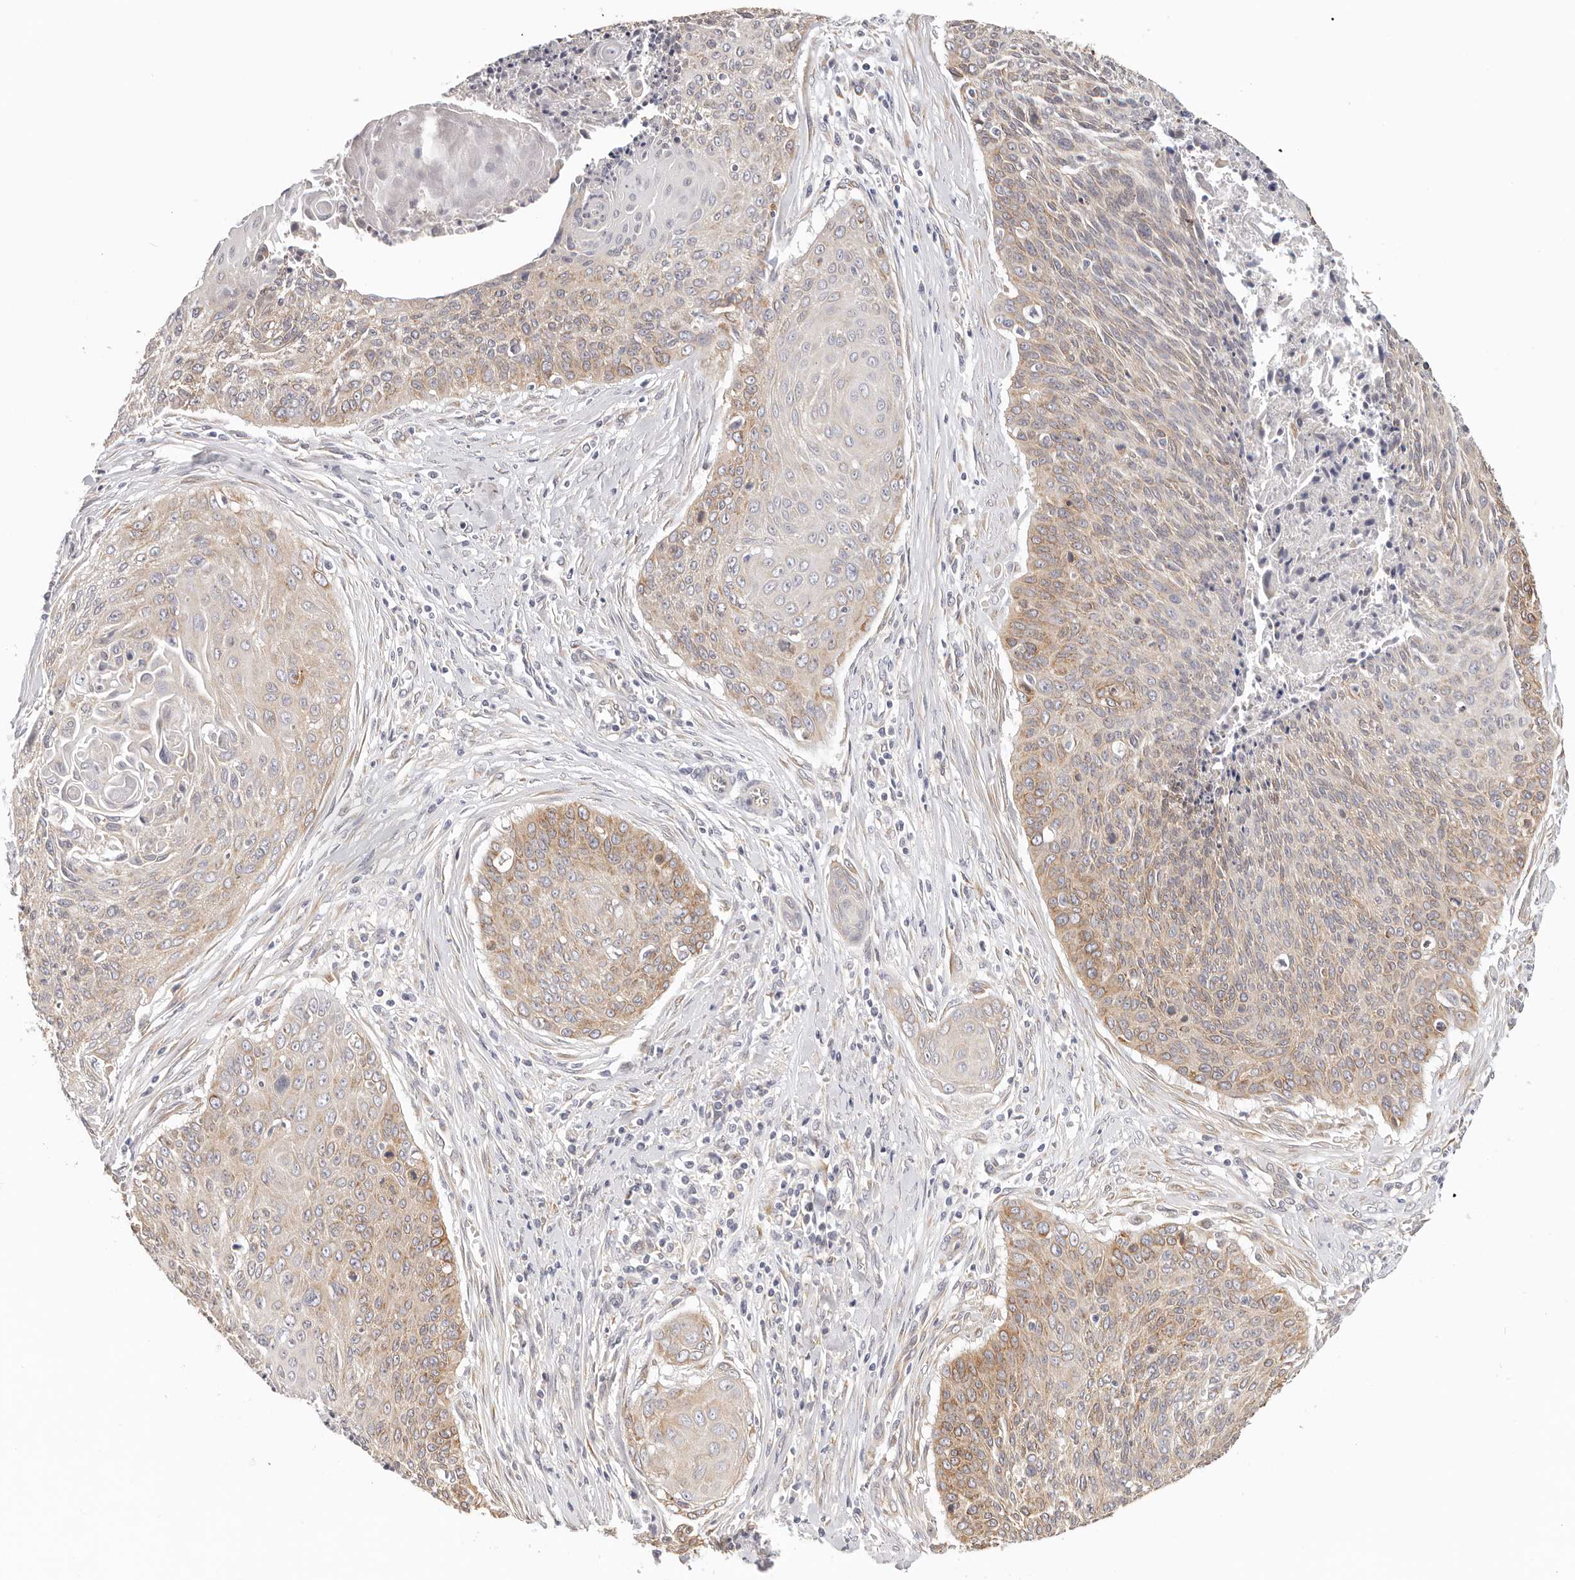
{"staining": {"intensity": "moderate", "quantity": "25%-75%", "location": "cytoplasmic/membranous"}, "tissue": "cervical cancer", "cell_type": "Tumor cells", "image_type": "cancer", "snomed": [{"axis": "morphology", "description": "Squamous cell carcinoma, NOS"}, {"axis": "topography", "description": "Cervix"}], "caption": "Immunohistochemistry (IHC) histopathology image of neoplastic tissue: human cervical cancer stained using immunohistochemistry exhibits medium levels of moderate protein expression localized specifically in the cytoplasmic/membranous of tumor cells, appearing as a cytoplasmic/membranous brown color.", "gene": "AFDN", "patient": {"sex": "female", "age": 55}}